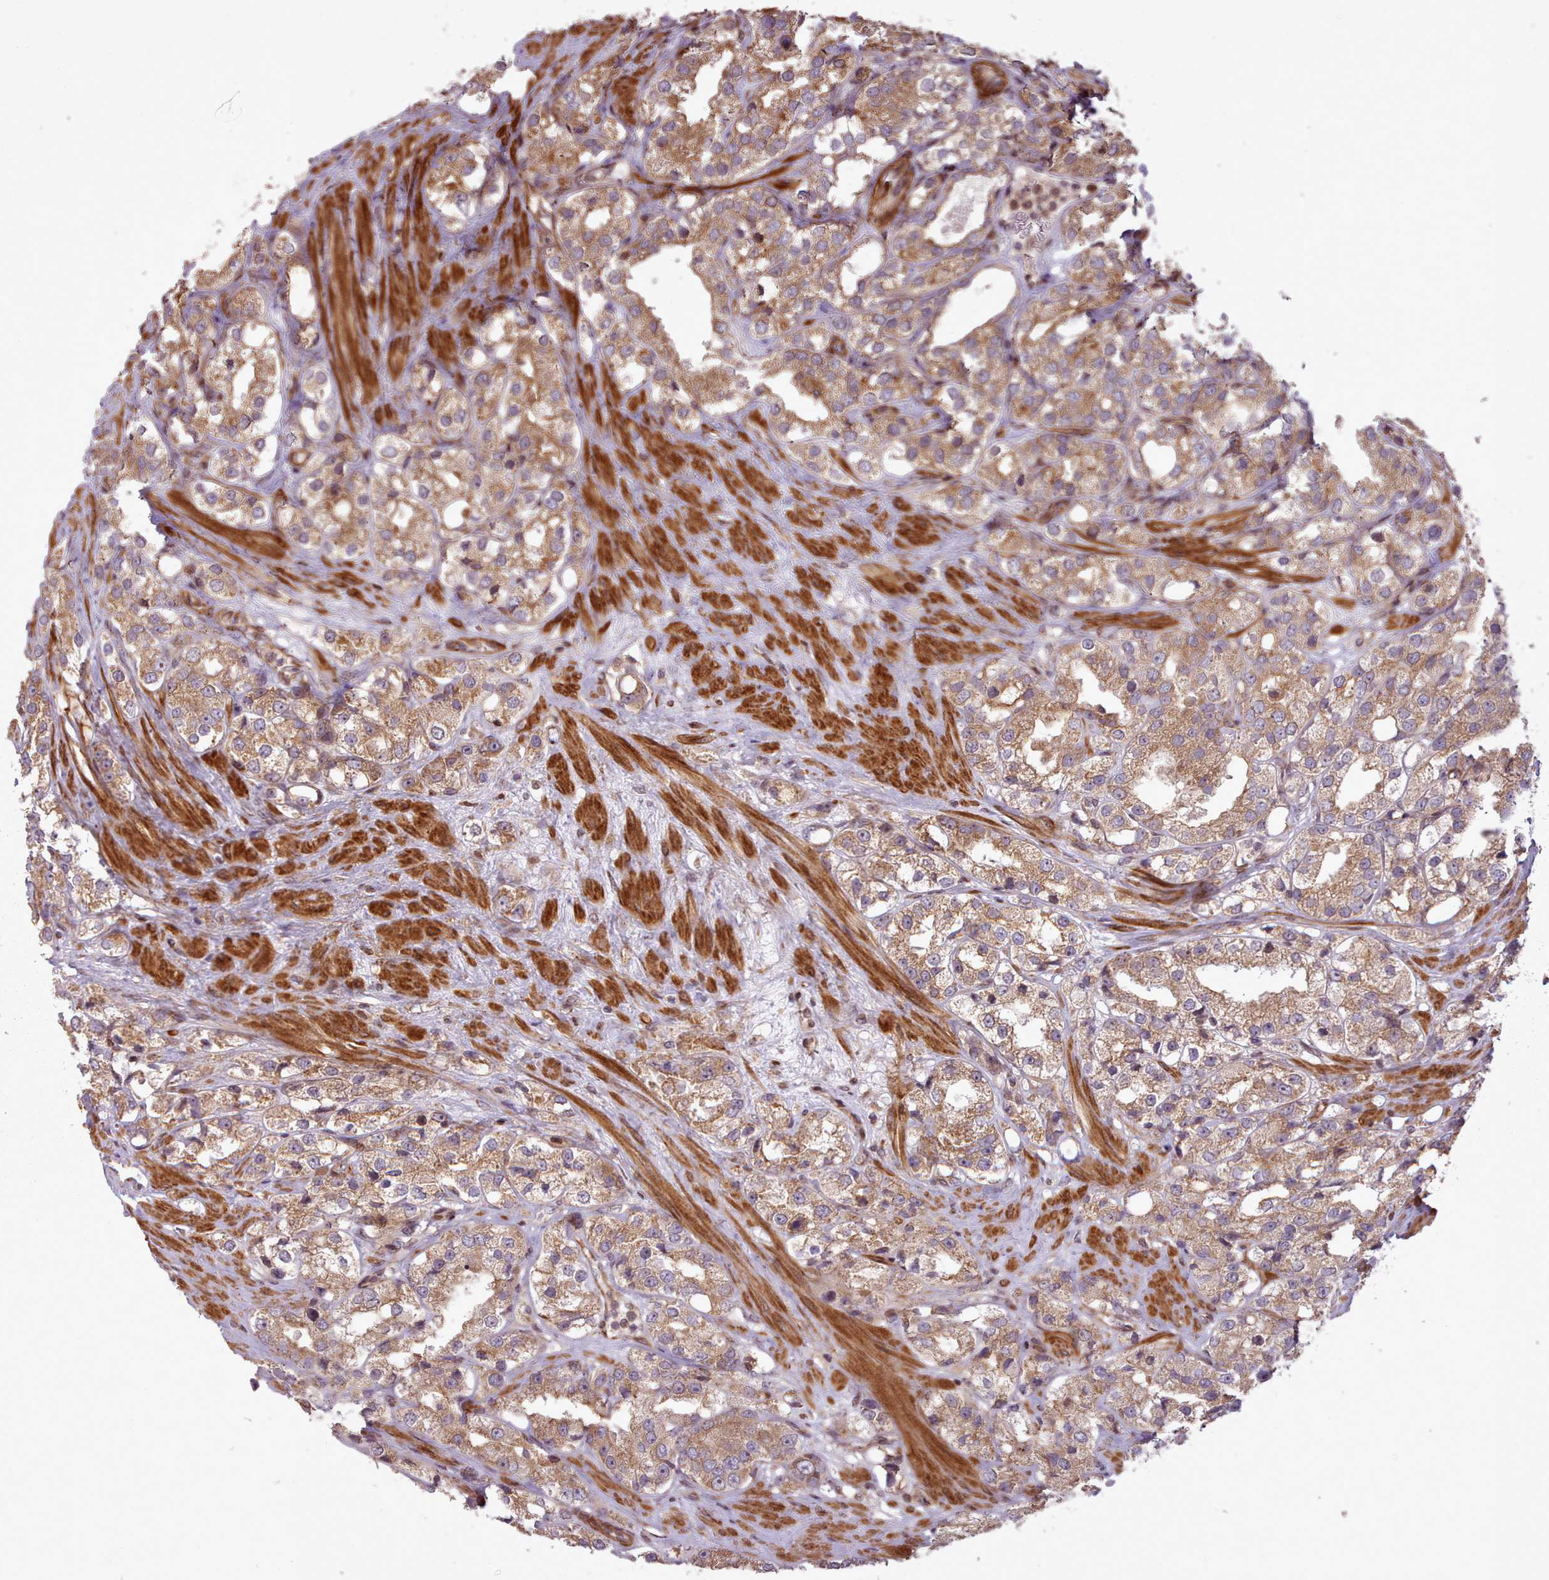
{"staining": {"intensity": "moderate", "quantity": ">75%", "location": "cytoplasmic/membranous"}, "tissue": "prostate cancer", "cell_type": "Tumor cells", "image_type": "cancer", "snomed": [{"axis": "morphology", "description": "Adenocarcinoma, NOS"}, {"axis": "topography", "description": "Prostate"}], "caption": "Human prostate cancer (adenocarcinoma) stained with a protein marker exhibits moderate staining in tumor cells.", "gene": "NLRP7", "patient": {"sex": "male", "age": 79}}